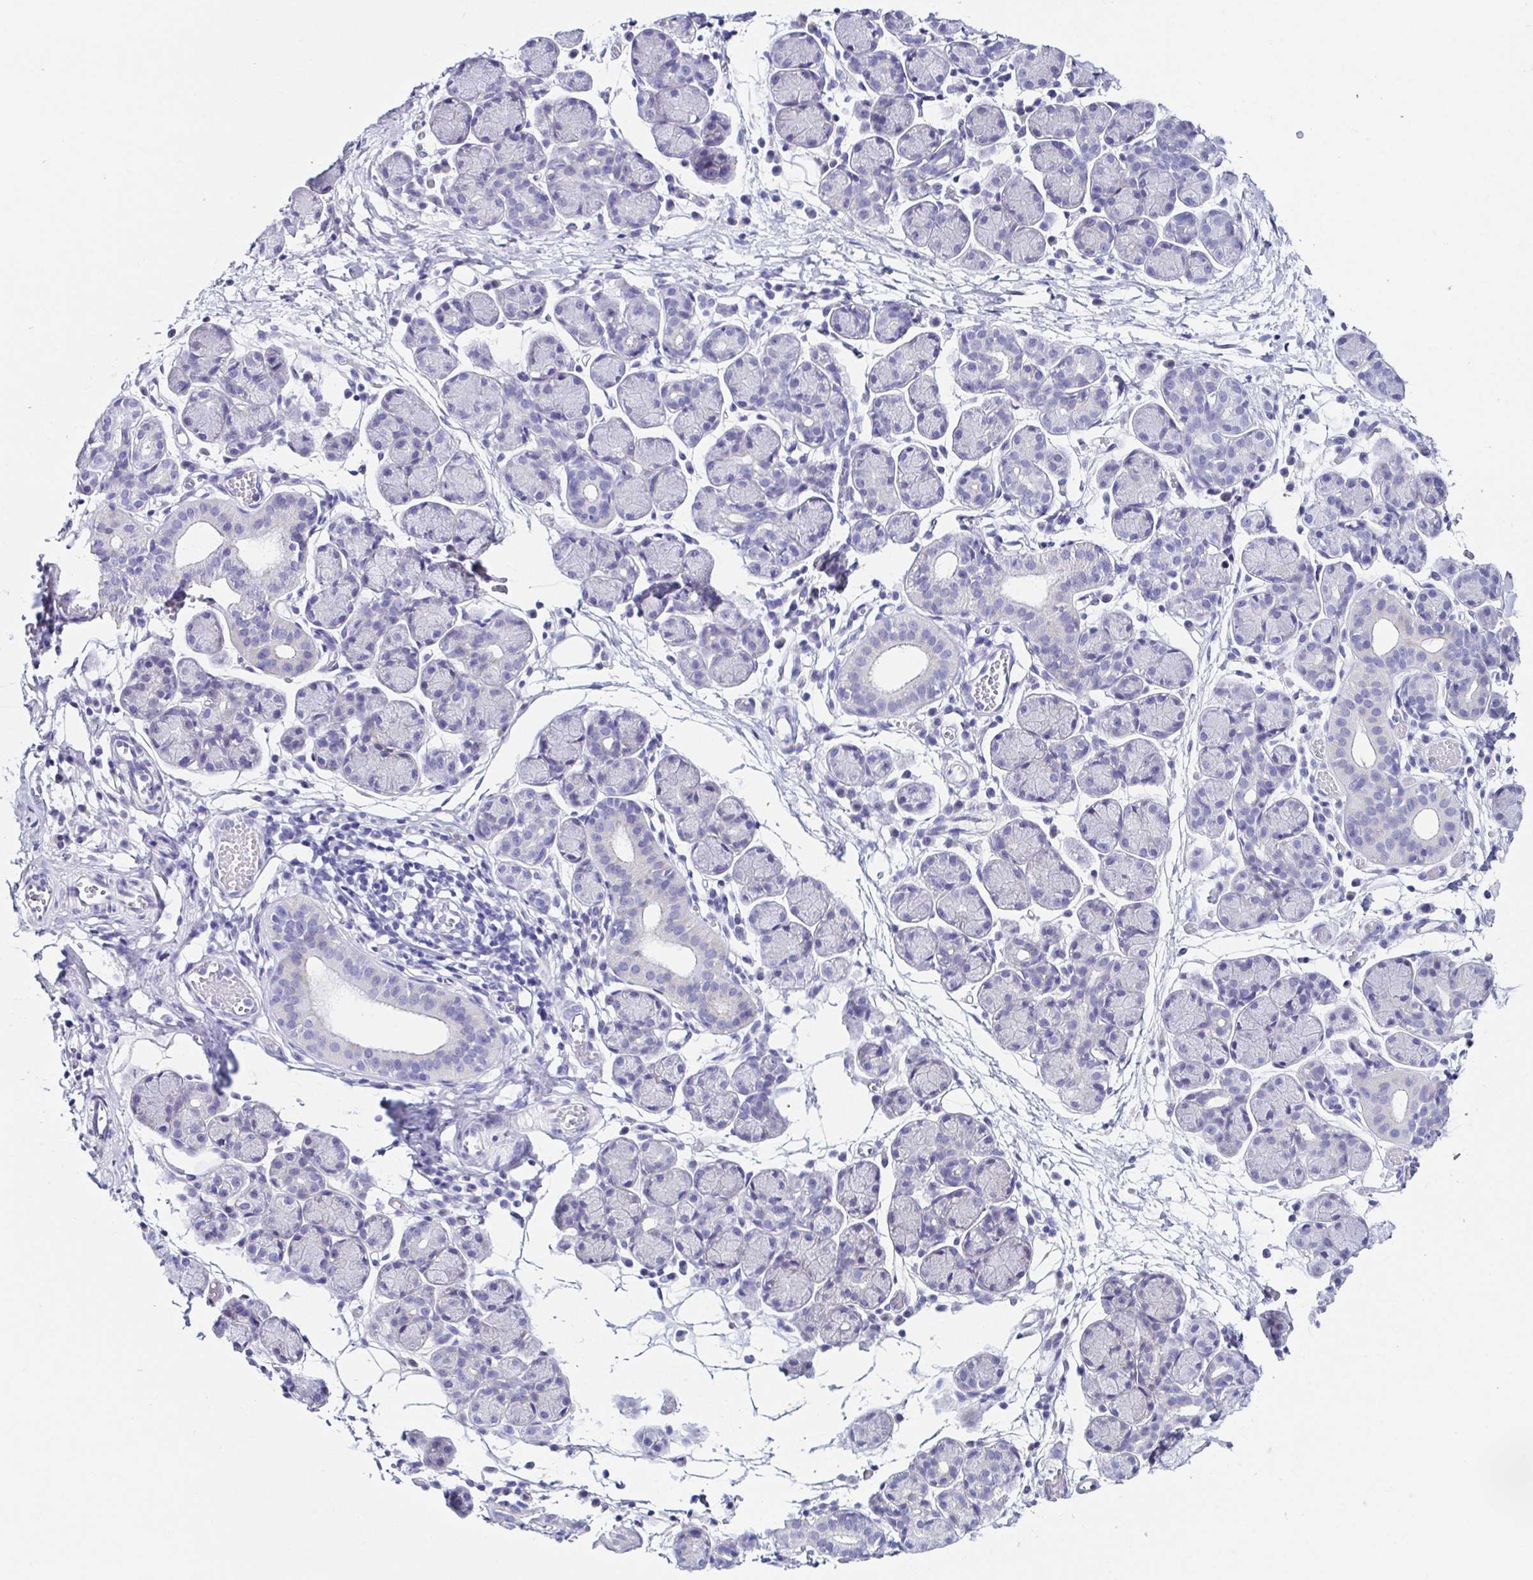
{"staining": {"intensity": "negative", "quantity": "none", "location": "none"}, "tissue": "salivary gland", "cell_type": "Glandular cells", "image_type": "normal", "snomed": [{"axis": "morphology", "description": "Normal tissue, NOS"}, {"axis": "morphology", "description": "Inflammation, NOS"}, {"axis": "topography", "description": "Lymph node"}, {"axis": "topography", "description": "Salivary gland"}], "caption": "A photomicrograph of human salivary gland is negative for staining in glandular cells. The staining was performed using DAB (3,3'-diaminobenzidine) to visualize the protein expression in brown, while the nuclei were stained in blue with hematoxylin (Magnification: 20x).", "gene": "TNNT2", "patient": {"sex": "male", "age": 3}}